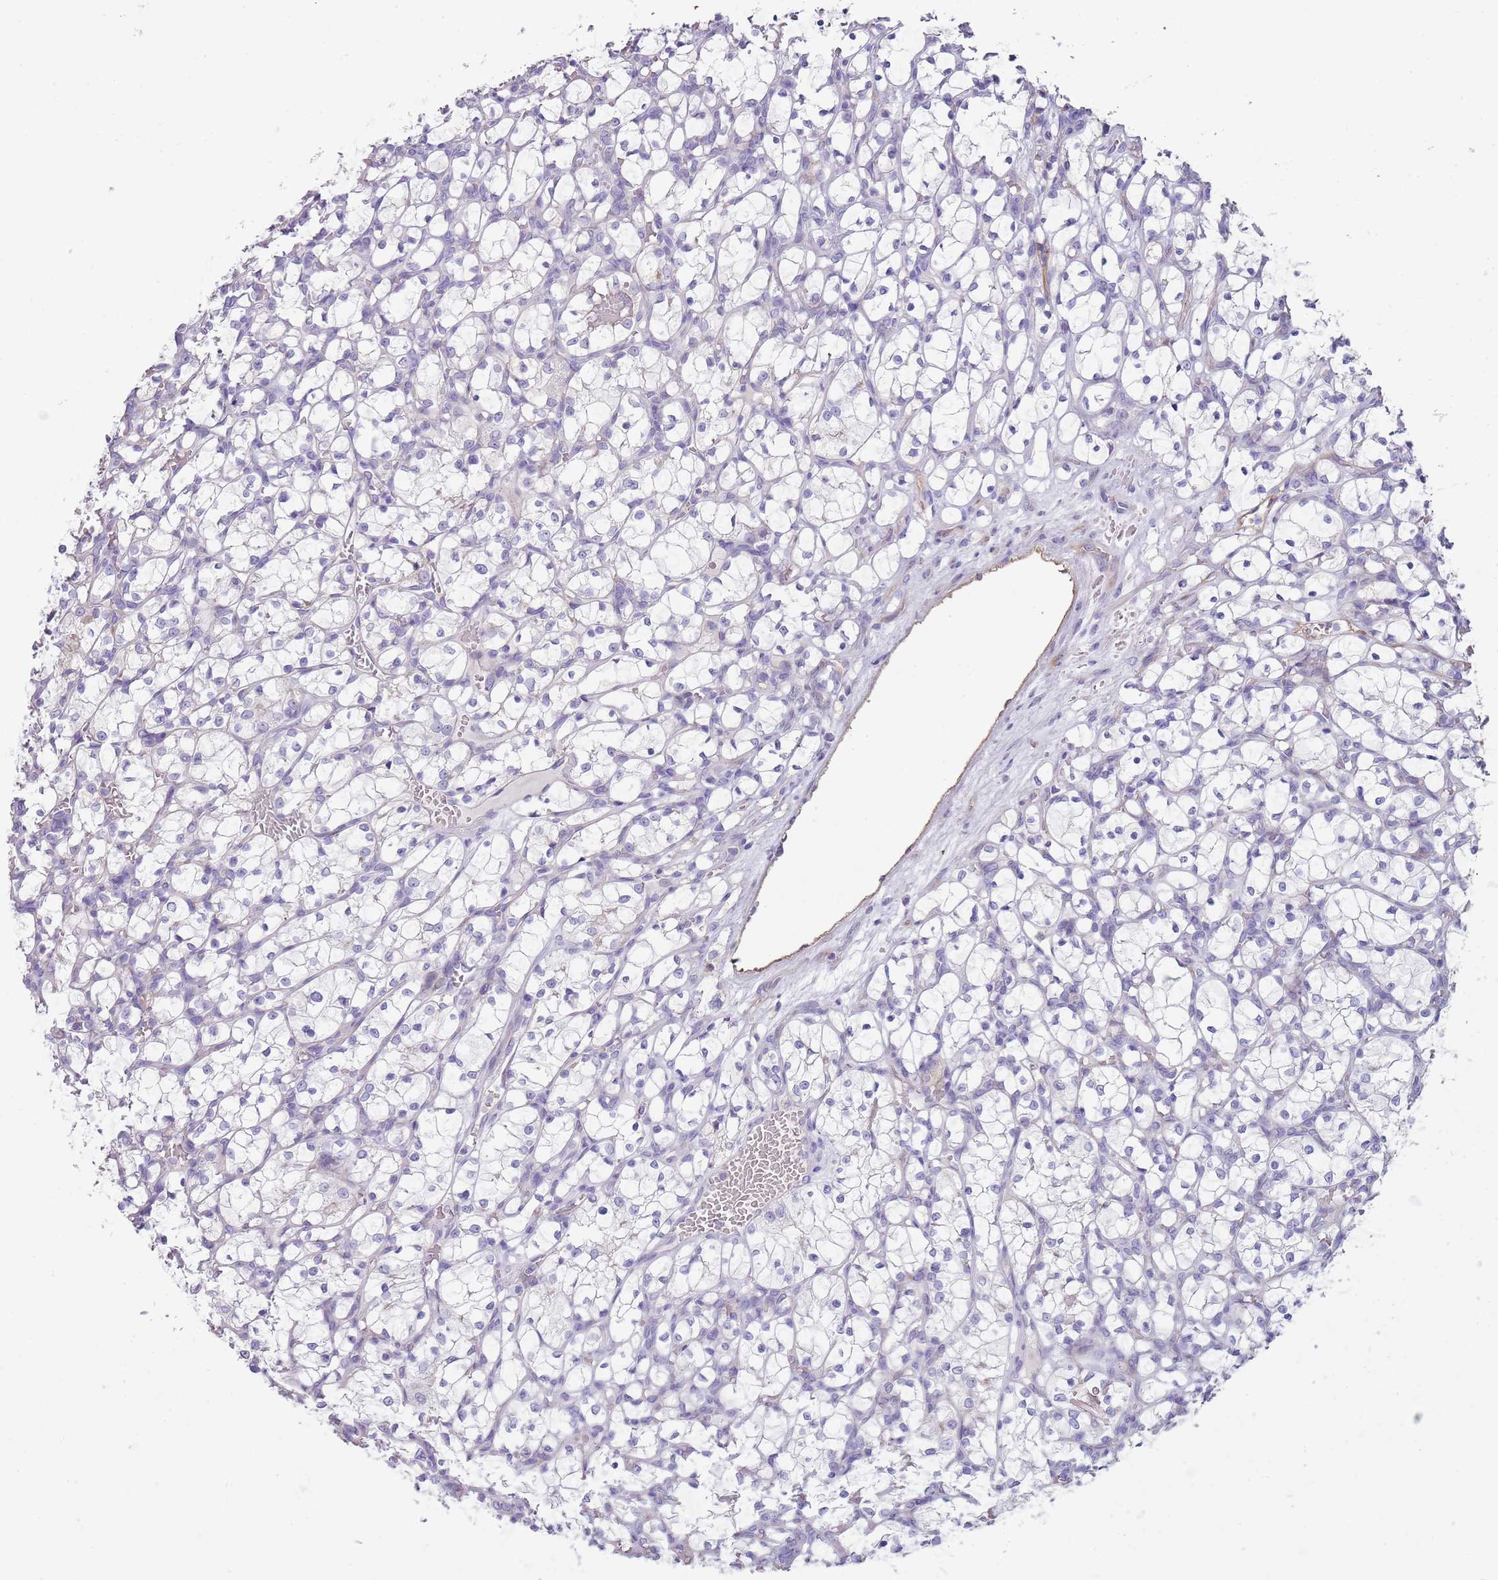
{"staining": {"intensity": "negative", "quantity": "none", "location": "none"}, "tissue": "renal cancer", "cell_type": "Tumor cells", "image_type": "cancer", "snomed": [{"axis": "morphology", "description": "Adenocarcinoma, NOS"}, {"axis": "topography", "description": "Kidney"}], "caption": "Renal cancer stained for a protein using immunohistochemistry (IHC) reveals no expression tumor cells.", "gene": "NBPF3", "patient": {"sex": "female", "age": 69}}